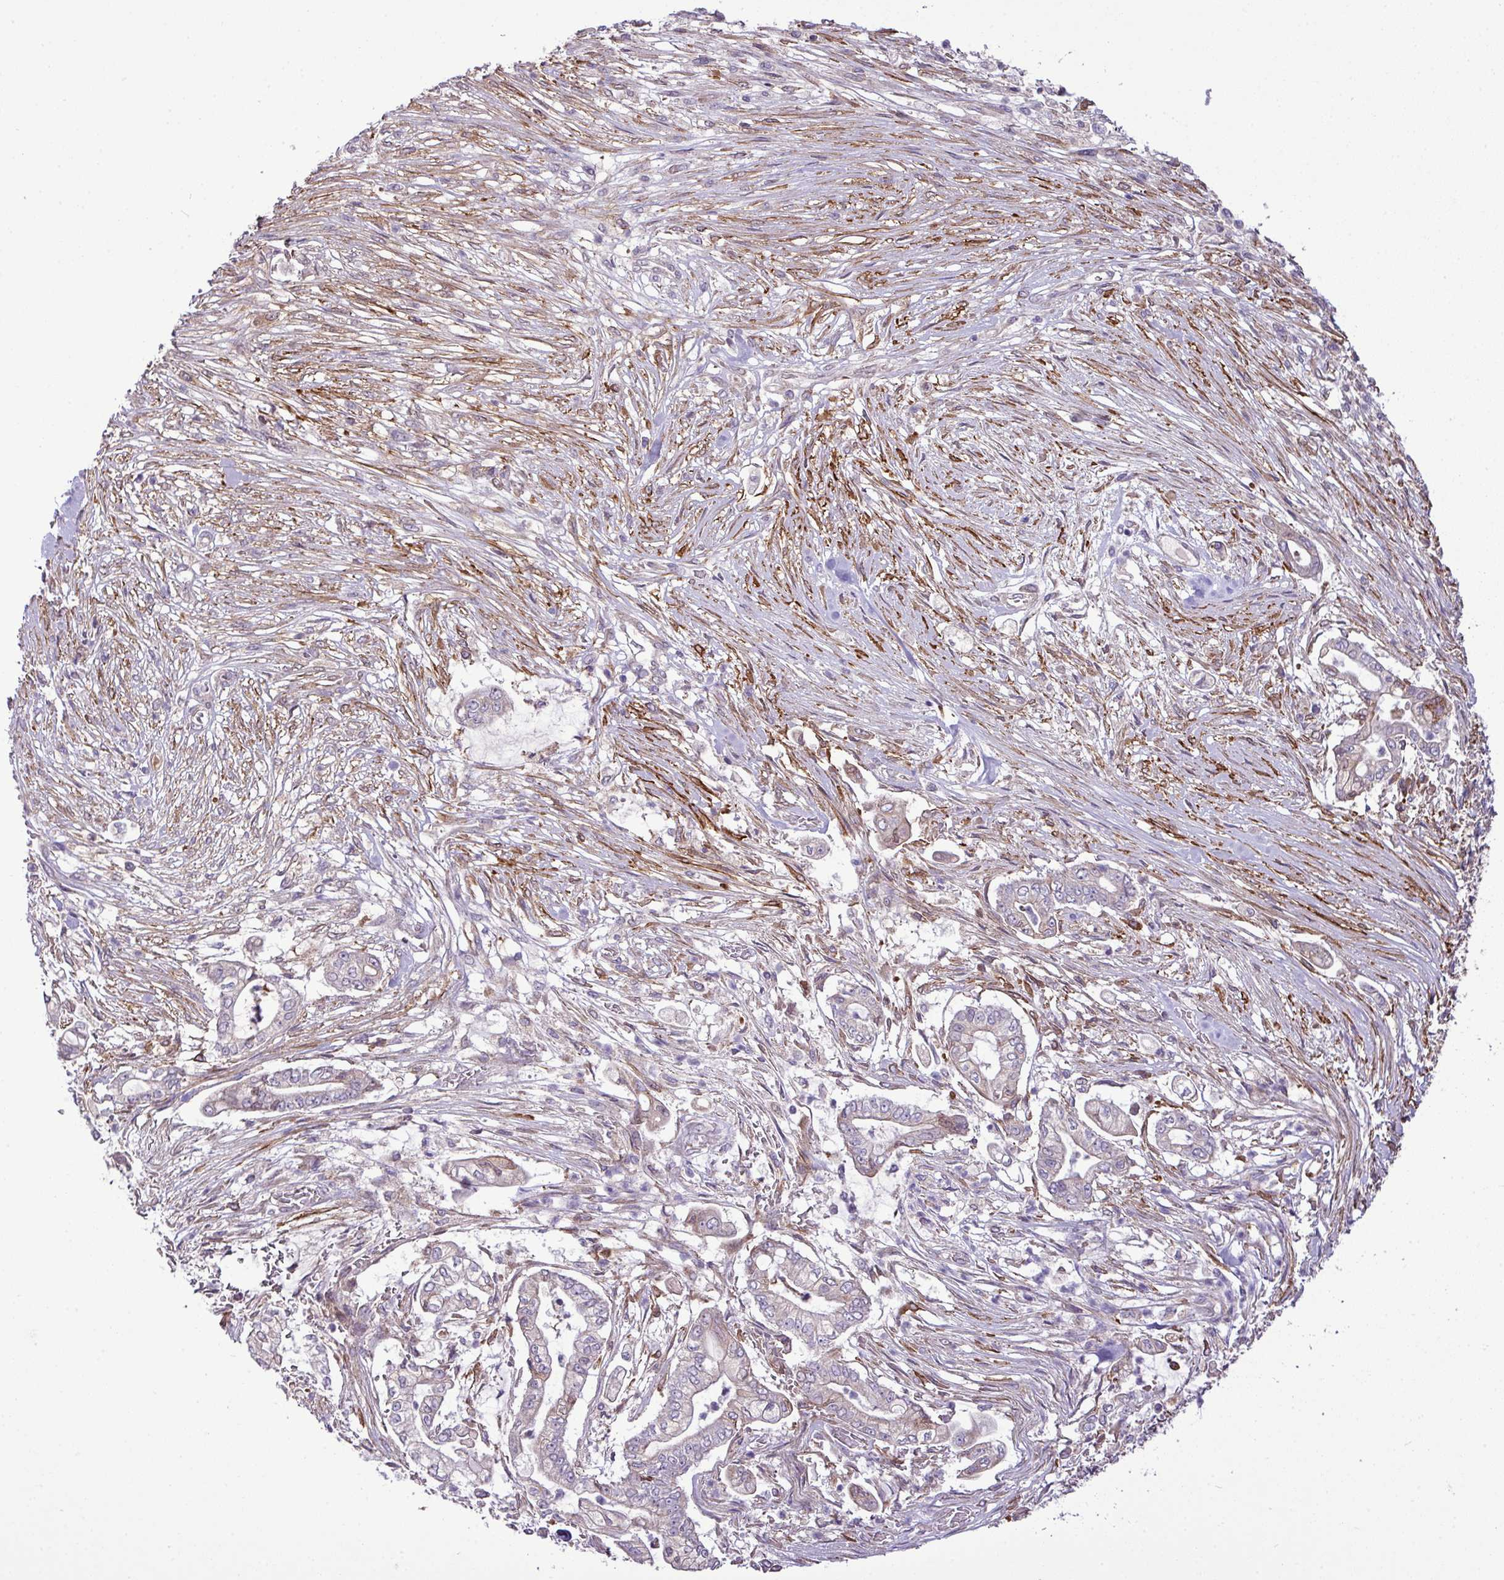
{"staining": {"intensity": "moderate", "quantity": "<25%", "location": "cytoplasmic/membranous"}, "tissue": "pancreatic cancer", "cell_type": "Tumor cells", "image_type": "cancer", "snomed": [{"axis": "morphology", "description": "Adenocarcinoma, NOS"}, {"axis": "topography", "description": "Pancreas"}], "caption": "This histopathology image exhibits adenocarcinoma (pancreatic) stained with immunohistochemistry to label a protein in brown. The cytoplasmic/membranous of tumor cells show moderate positivity for the protein. Nuclei are counter-stained blue.", "gene": "XIAP", "patient": {"sex": "female", "age": 69}}